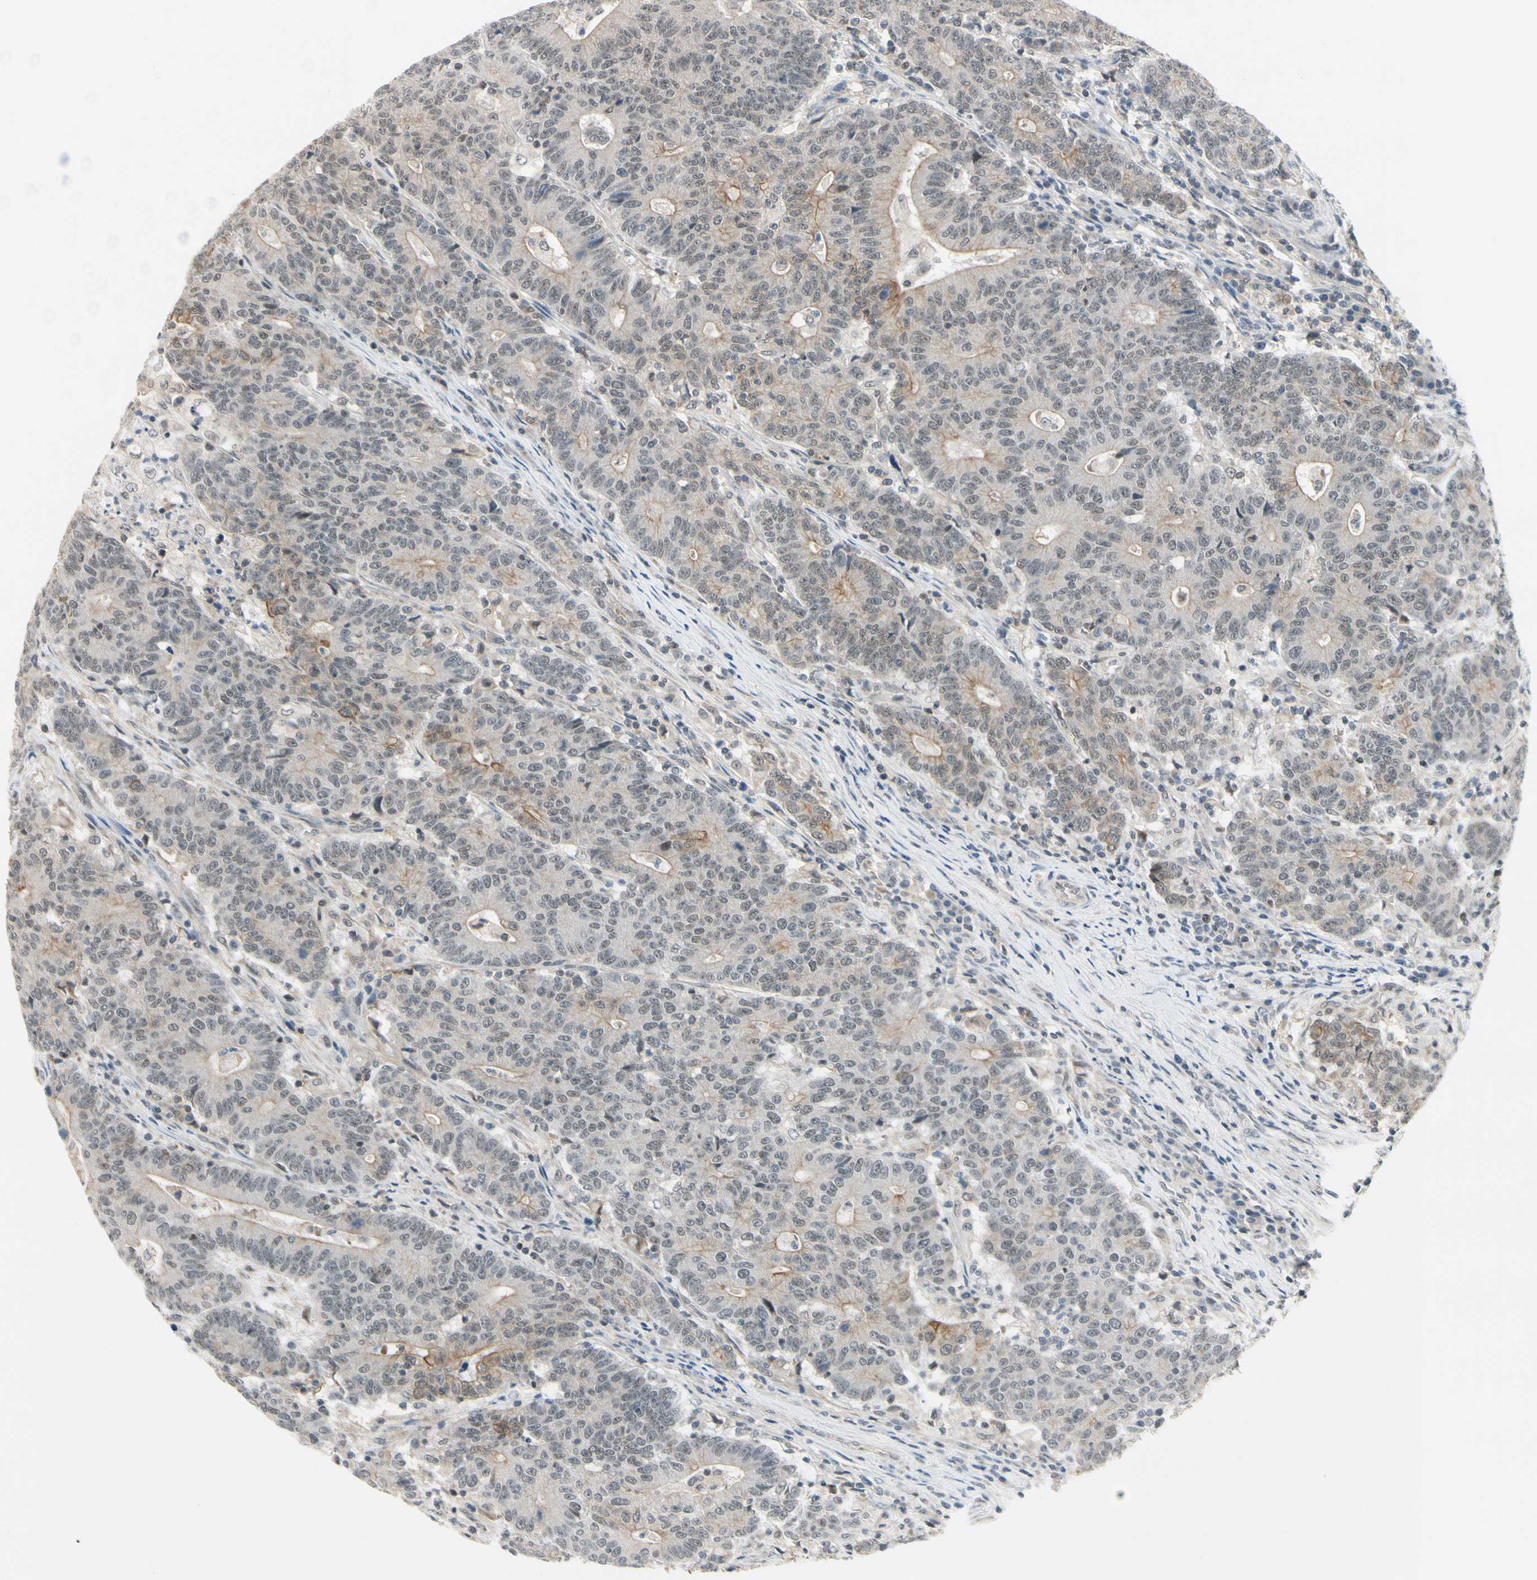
{"staining": {"intensity": "moderate", "quantity": "<25%", "location": "cytoplasmic/membranous"}, "tissue": "colorectal cancer", "cell_type": "Tumor cells", "image_type": "cancer", "snomed": [{"axis": "morphology", "description": "Normal tissue, NOS"}, {"axis": "morphology", "description": "Adenocarcinoma, NOS"}, {"axis": "topography", "description": "Colon"}], "caption": "Moderate cytoplasmic/membranous staining is present in approximately <25% of tumor cells in colorectal adenocarcinoma. (DAB (3,3'-diaminobenzidine) IHC, brown staining for protein, blue staining for nuclei).", "gene": "TAF12", "patient": {"sex": "female", "age": 75}}